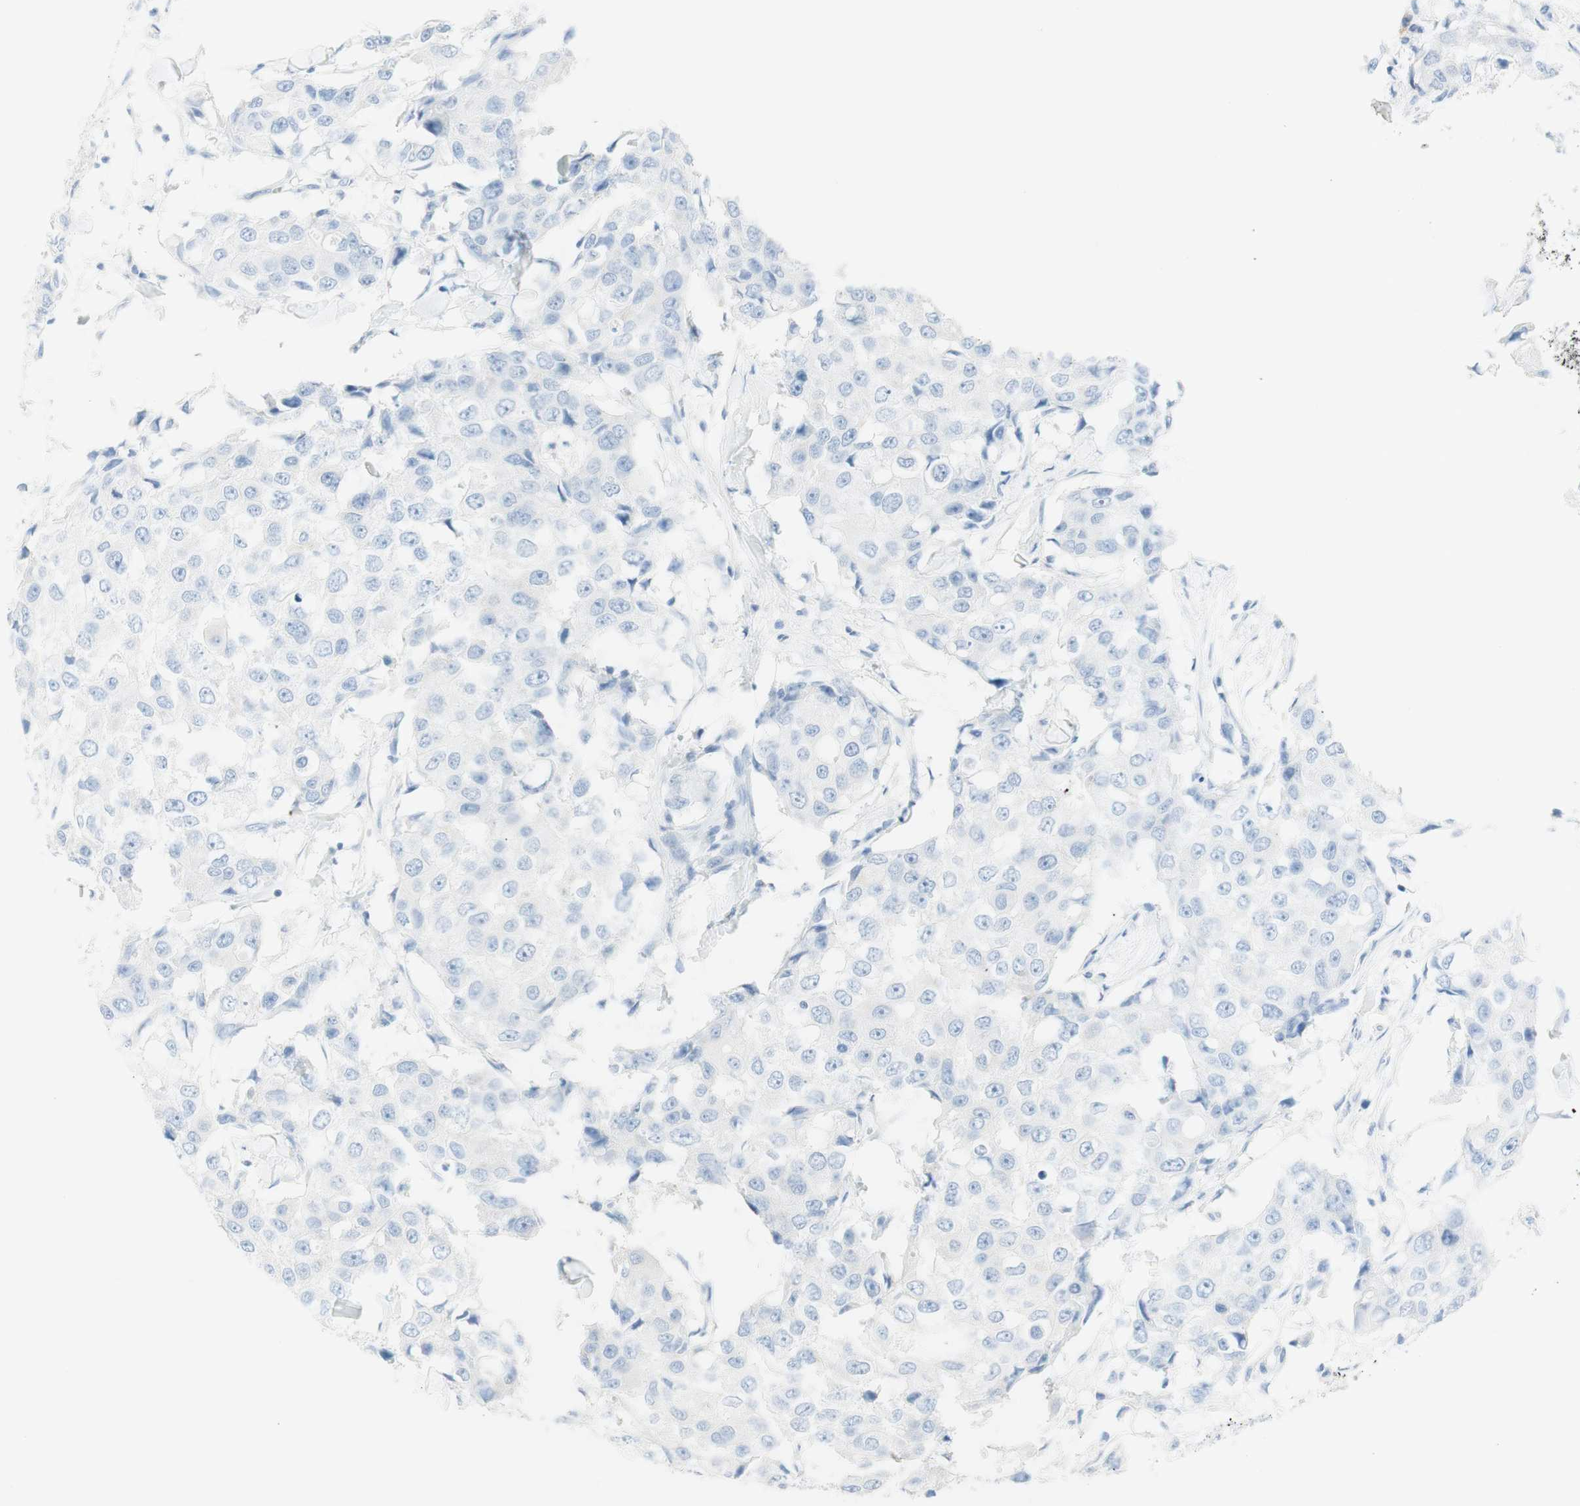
{"staining": {"intensity": "negative", "quantity": "none", "location": "none"}, "tissue": "breast cancer", "cell_type": "Tumor cells", "image_type": "cancer", "snomed": [{"axis": "morphology", "description": "Duct carcinoma"}, {"axis": "topography", "description": "Breast"}], "caption": "The IHC photomicrograph has no significant expression in tumor cells of breast cancer tissue. The staining was performed using DAB to visualize the protein expression in brown, while the nuclei were stained in blue with hematoxylin (Magnification: 20x).", "gene": "TPO", "patient": {"sex": "female", "age": 27}}